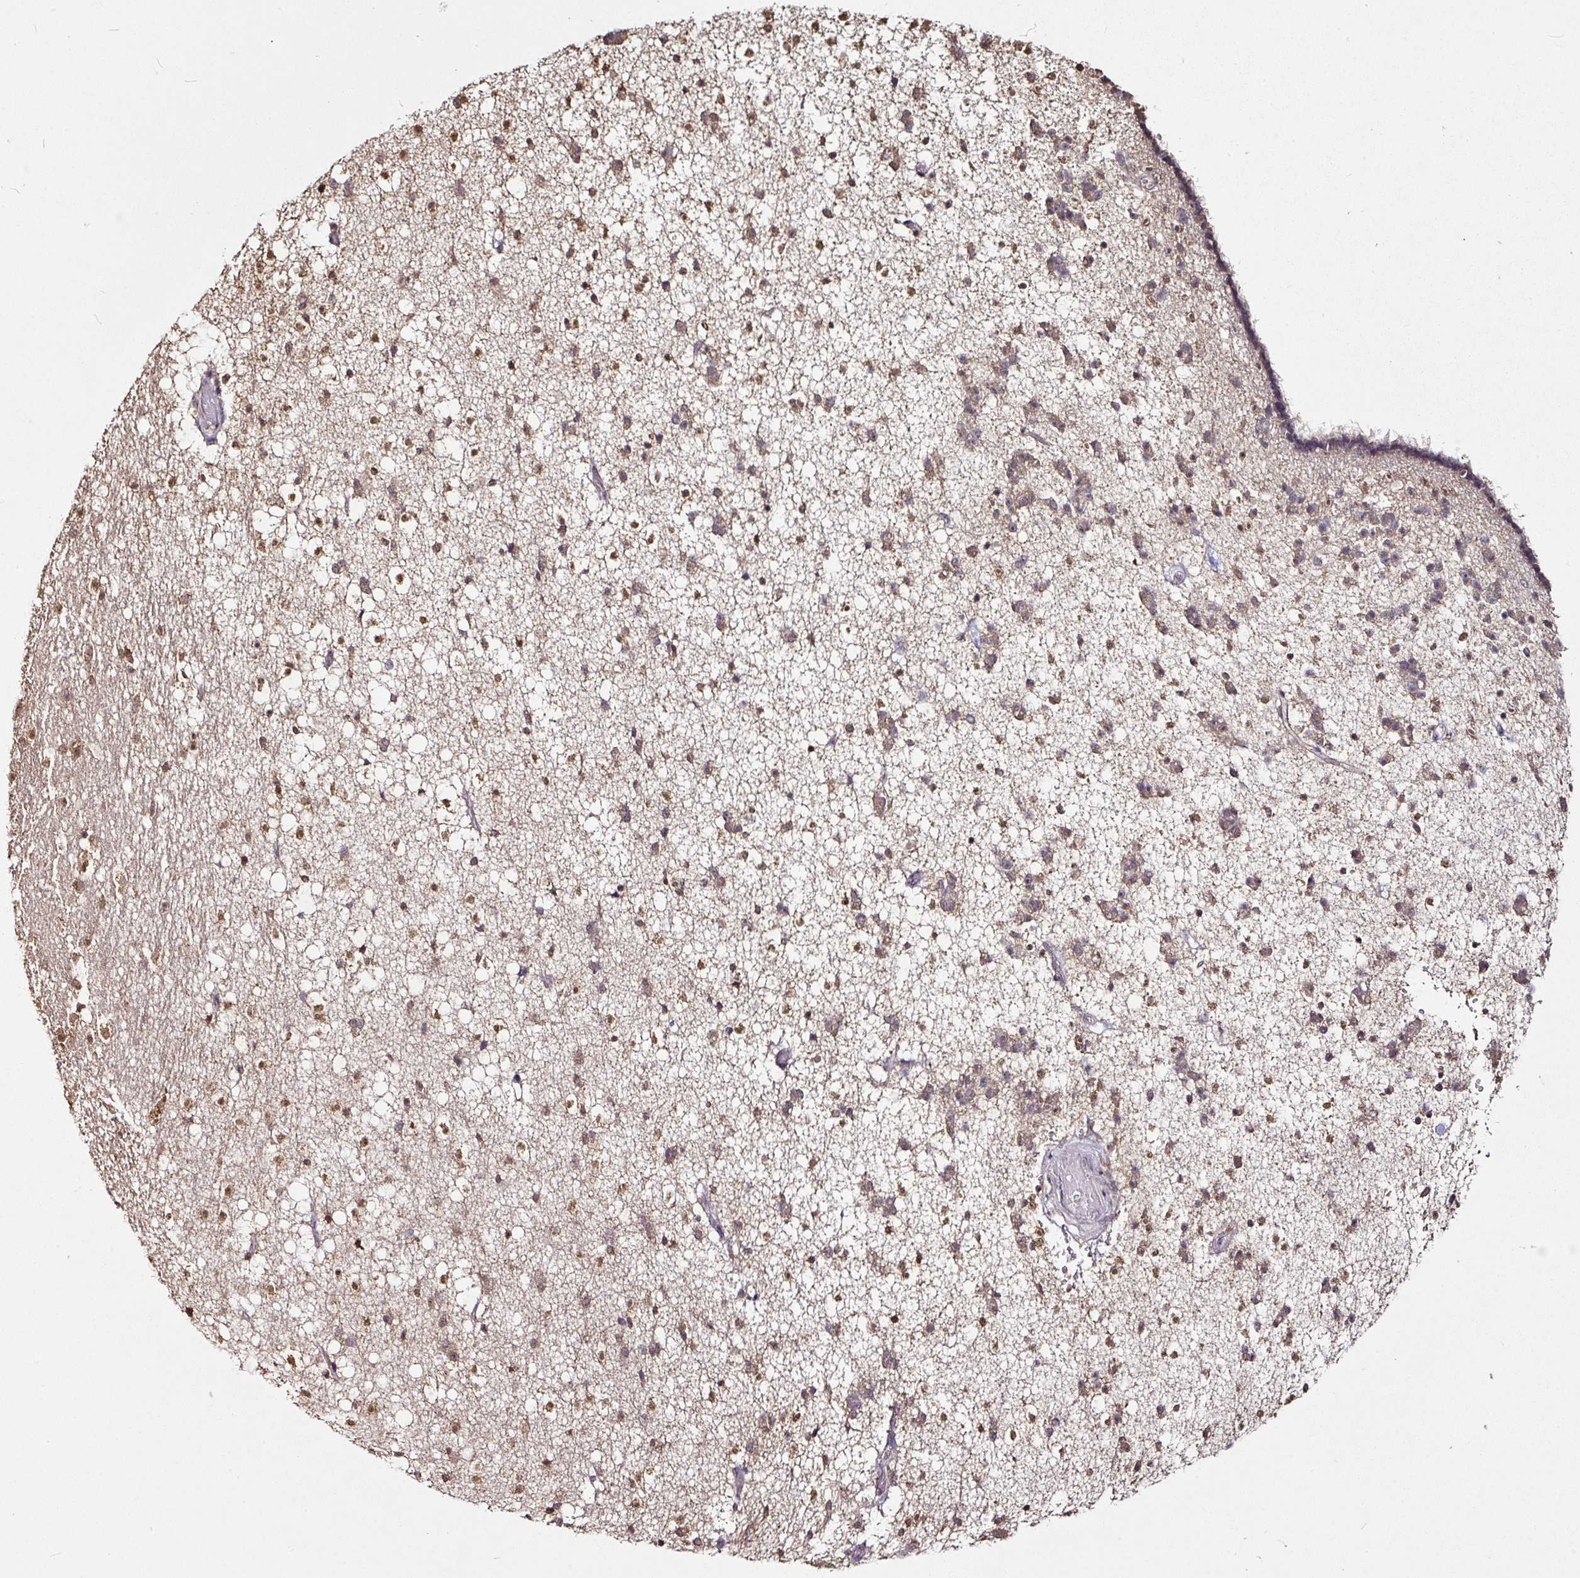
{"staining": {"intensity": "moderate", "quantity": ">75%", "location": "cytoplasmic/membranous"}, "tissue": "caudate", "cell_type": "Glial cells", "image_type": "normal", "snomed": [{"axis": "morphology", "description": "Normal tissue, NOS"}, {"axis": "topography", "description": "Lateral ventricle wall"}], "caption": "Glial cells show medium levels of moderate cytoplasmic/membranous positivity in about >75% of cells in benign caudate. (Brightfield microscopy of DAB IHC at high magnification).", "gene": "RPL38", "patient": {"sex": "male", "age": 37}}